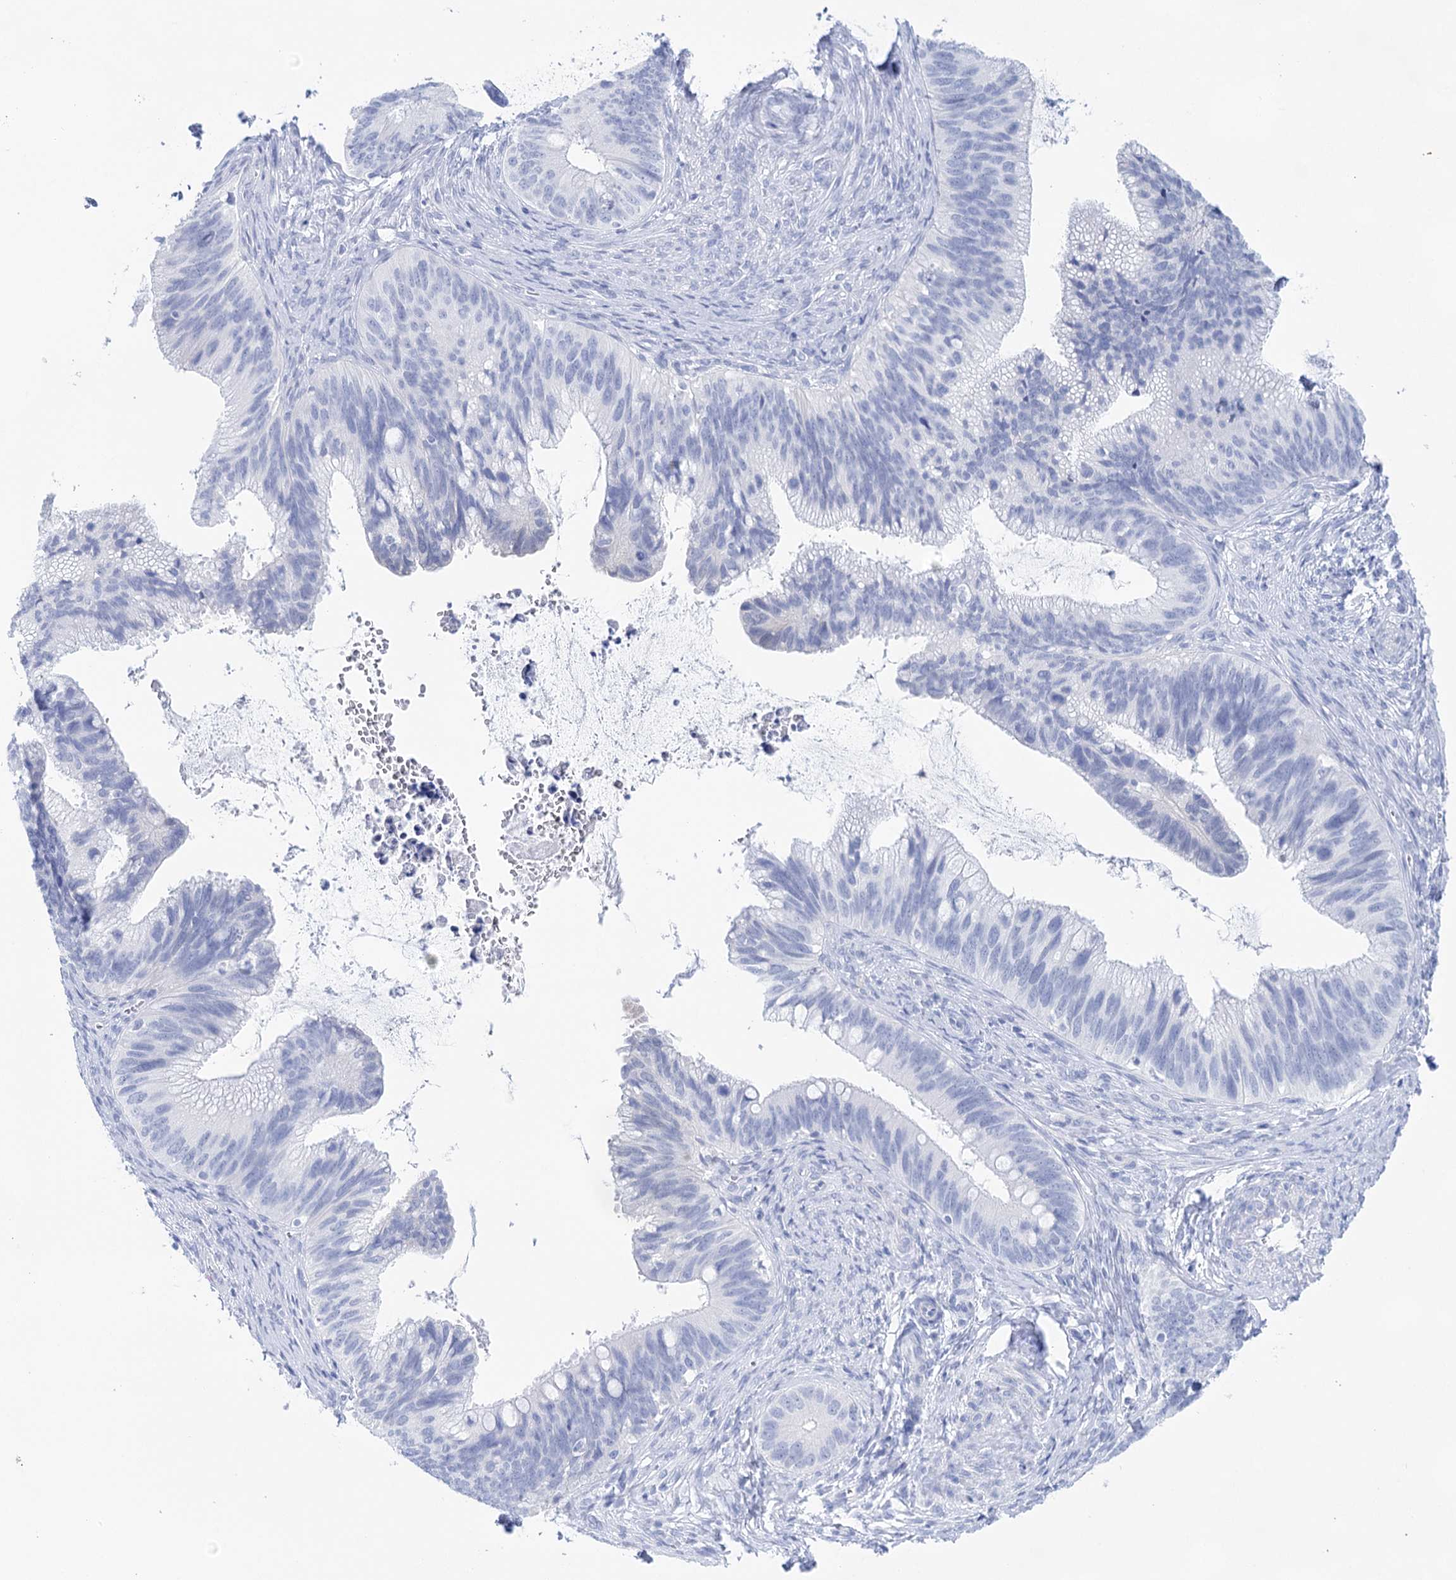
{"staining": {"intensity": "negative", "quantity": "none", "location": "none"}, "tissue": "cervical cancer", "cell_type": "Tumor cells", "image_type": "cancer", "snomed": [{"axis": "morphology", "description": "Adenocarcinoma, NOS"}, {"axis": "topography", "description": "Cervix"}], "caption": "A histopathology image of cervical cancer stained for a protein displays no brown staining in tumor cells. (DAB immunohistochemistry visualized using brightfield microscopy, high magnification).", "gene": "LALBA", "patient": {"sex": "female", "age": 42}}